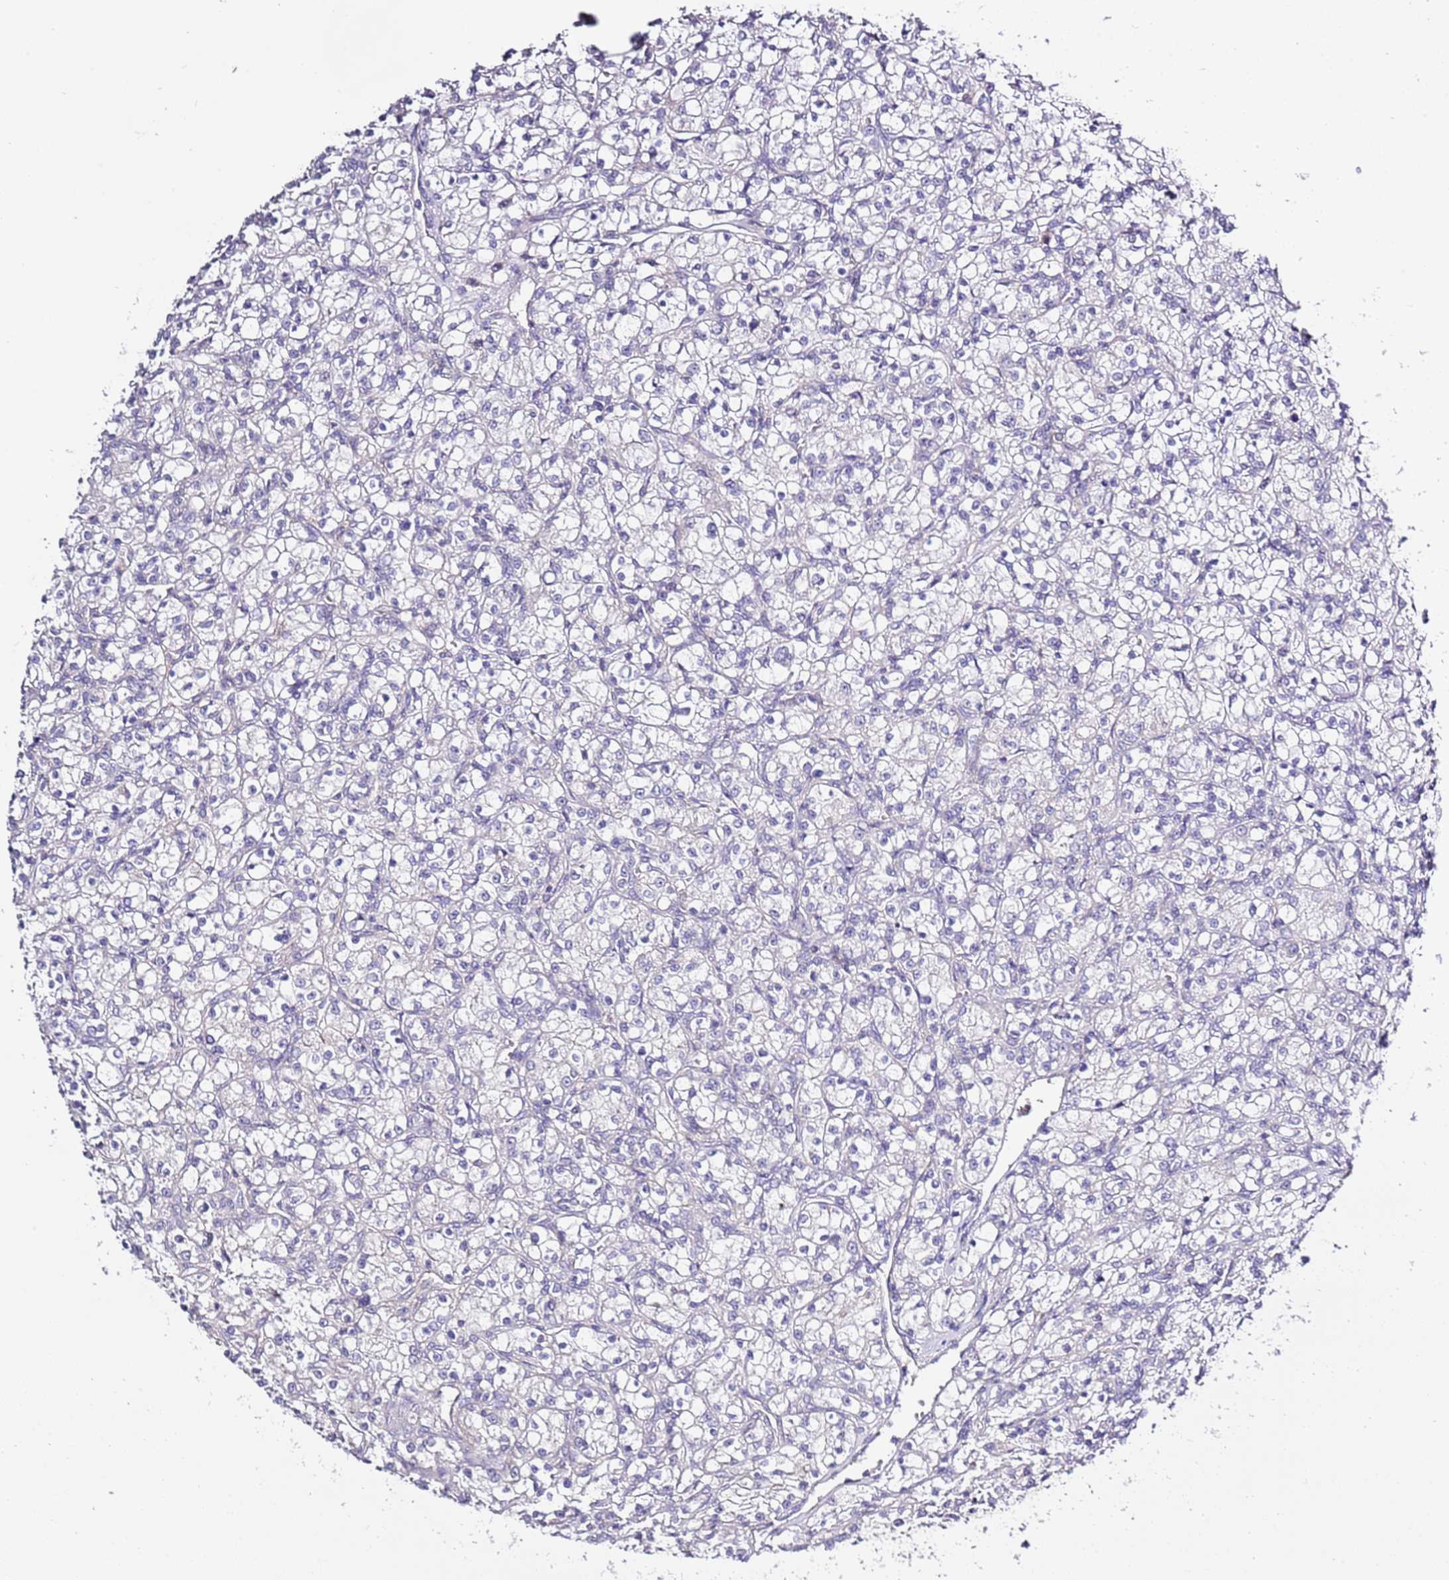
{"staining": {"intensity": "negative", "quantity": "none", "location": "none"}, "tissue": "renal cancer", "cell_type": "Tumor cells", "image_type": "cancer", "snomed": [{"axis": "morphology", "description": "Adenocarcinoma, NOS"}, {"axis": "topography", "description": "Kidney"}], "caption": "A micrograph of renal adenocarcinoma stained for a protein demonstrates no brown staining in tumor cells. (DAB immunohistochemistry (IHC) visualized using brightfield microscopy, high magnification).", "gene": "STIP1", "patient": {"sex": "female", "age": 59}}